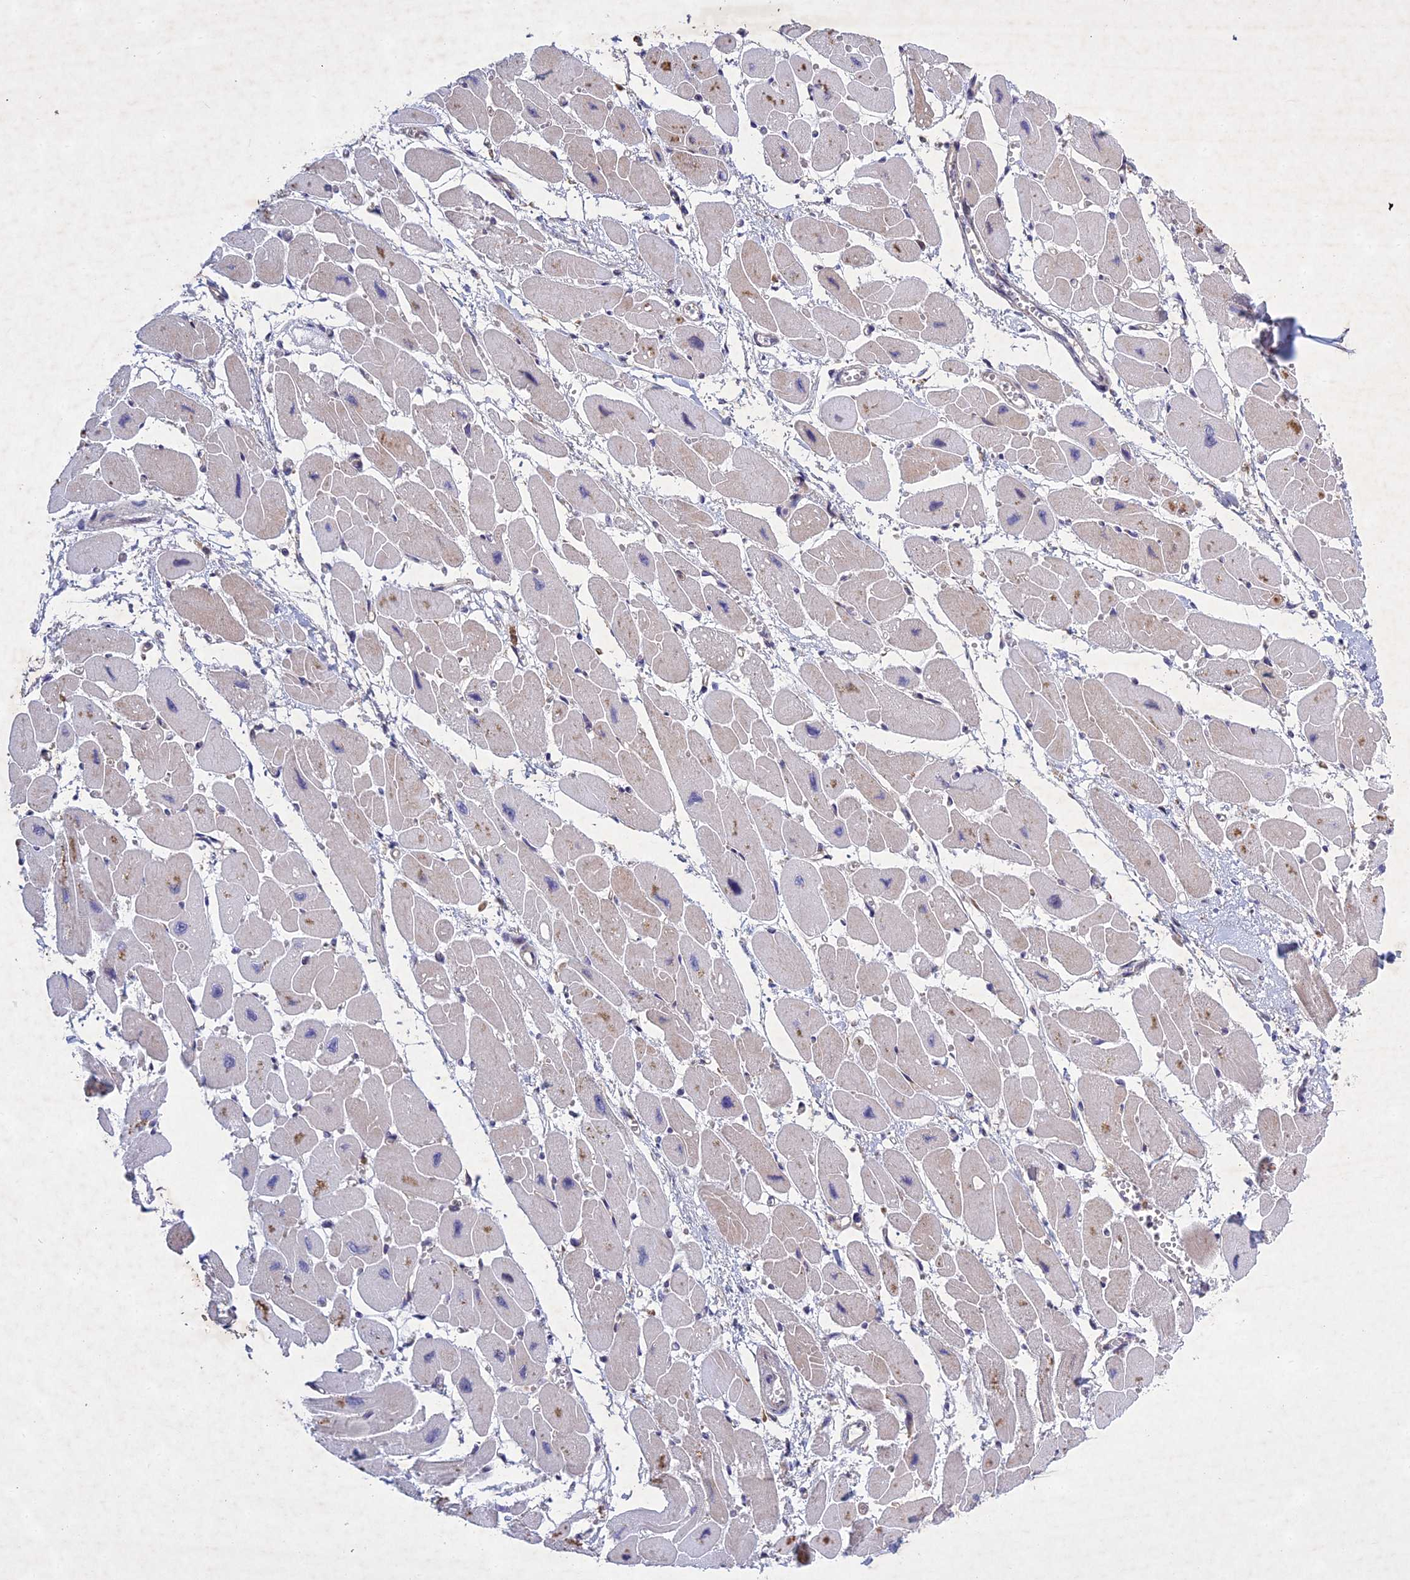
{"staining": {"intensity": "weak", "quantity": "<25%", "location": "cytoplasmic/membranous"}, "tissue": "heart muscle", "cell_type": "Cardiomyocytes", "image_type": "normal", "snomed": [{"axis": "morphology", "description": "Normal tissue, NOS"}, {"axis": "topography", "description": "Heart"}], "caption": "IHC photomicrograph of benign human heart muscle stained for a protein (brown), which demonstrates no expression in cardiomyocytes.", "gene": "PTHLH", "patient": {"sex": "female", "age": 54}}